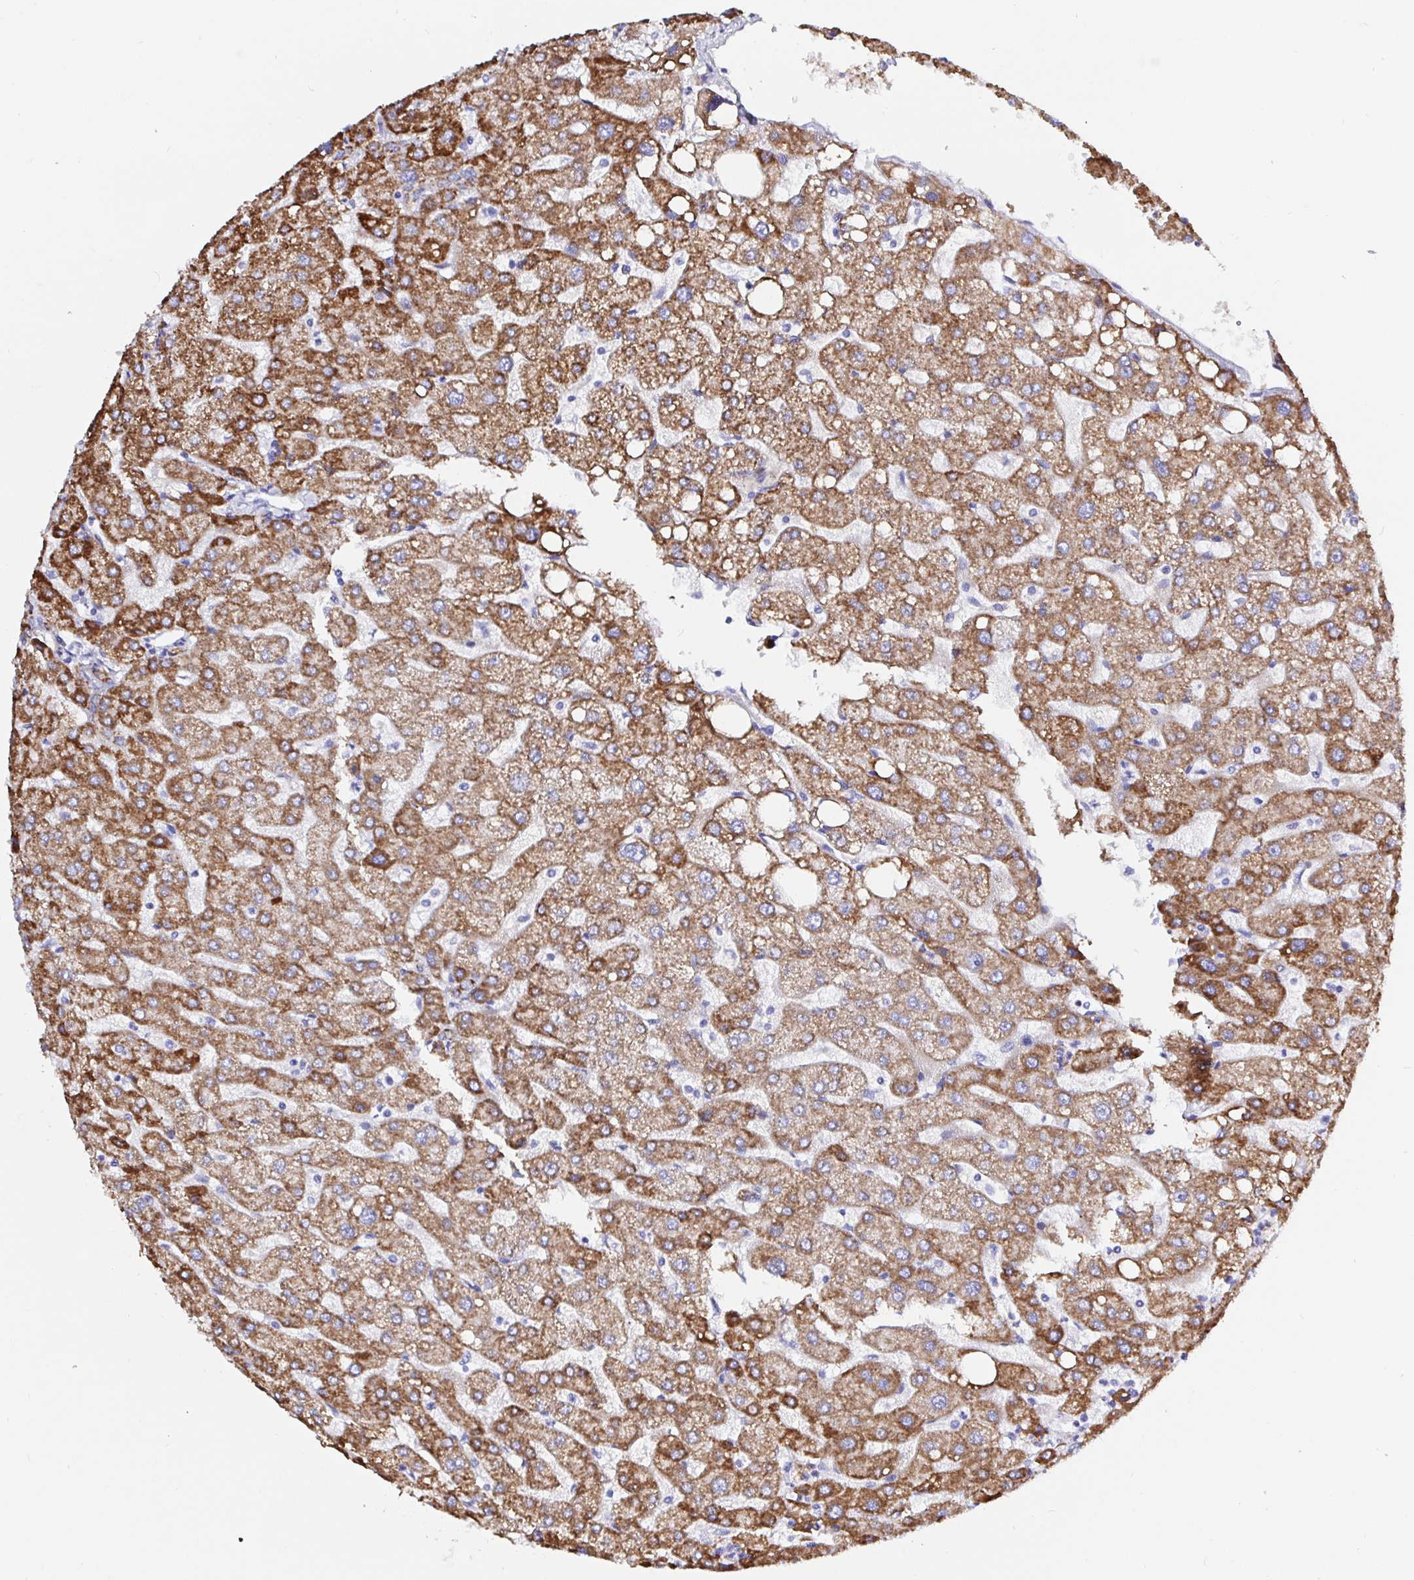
{"staining": {"intensity": "strong", "quantity": "<25%", "location": "cytoplasmic/membranous"}, "tissue": "liver", "cell_type": "Cholangiocytes", "image_type": "normal", "snomed": [{"axis": "morphology", "description": "Normal tissue, NOS"}, {"axis": "topography", "description": "Liver"}], "caption": "Protein expression by IHC exhibits strong cytoplasmic/membranous positivity in about <25% of cholangiocytes in benign liver.", "gene": "MAOA", "patient": {"sex": "male", "age": 67}}